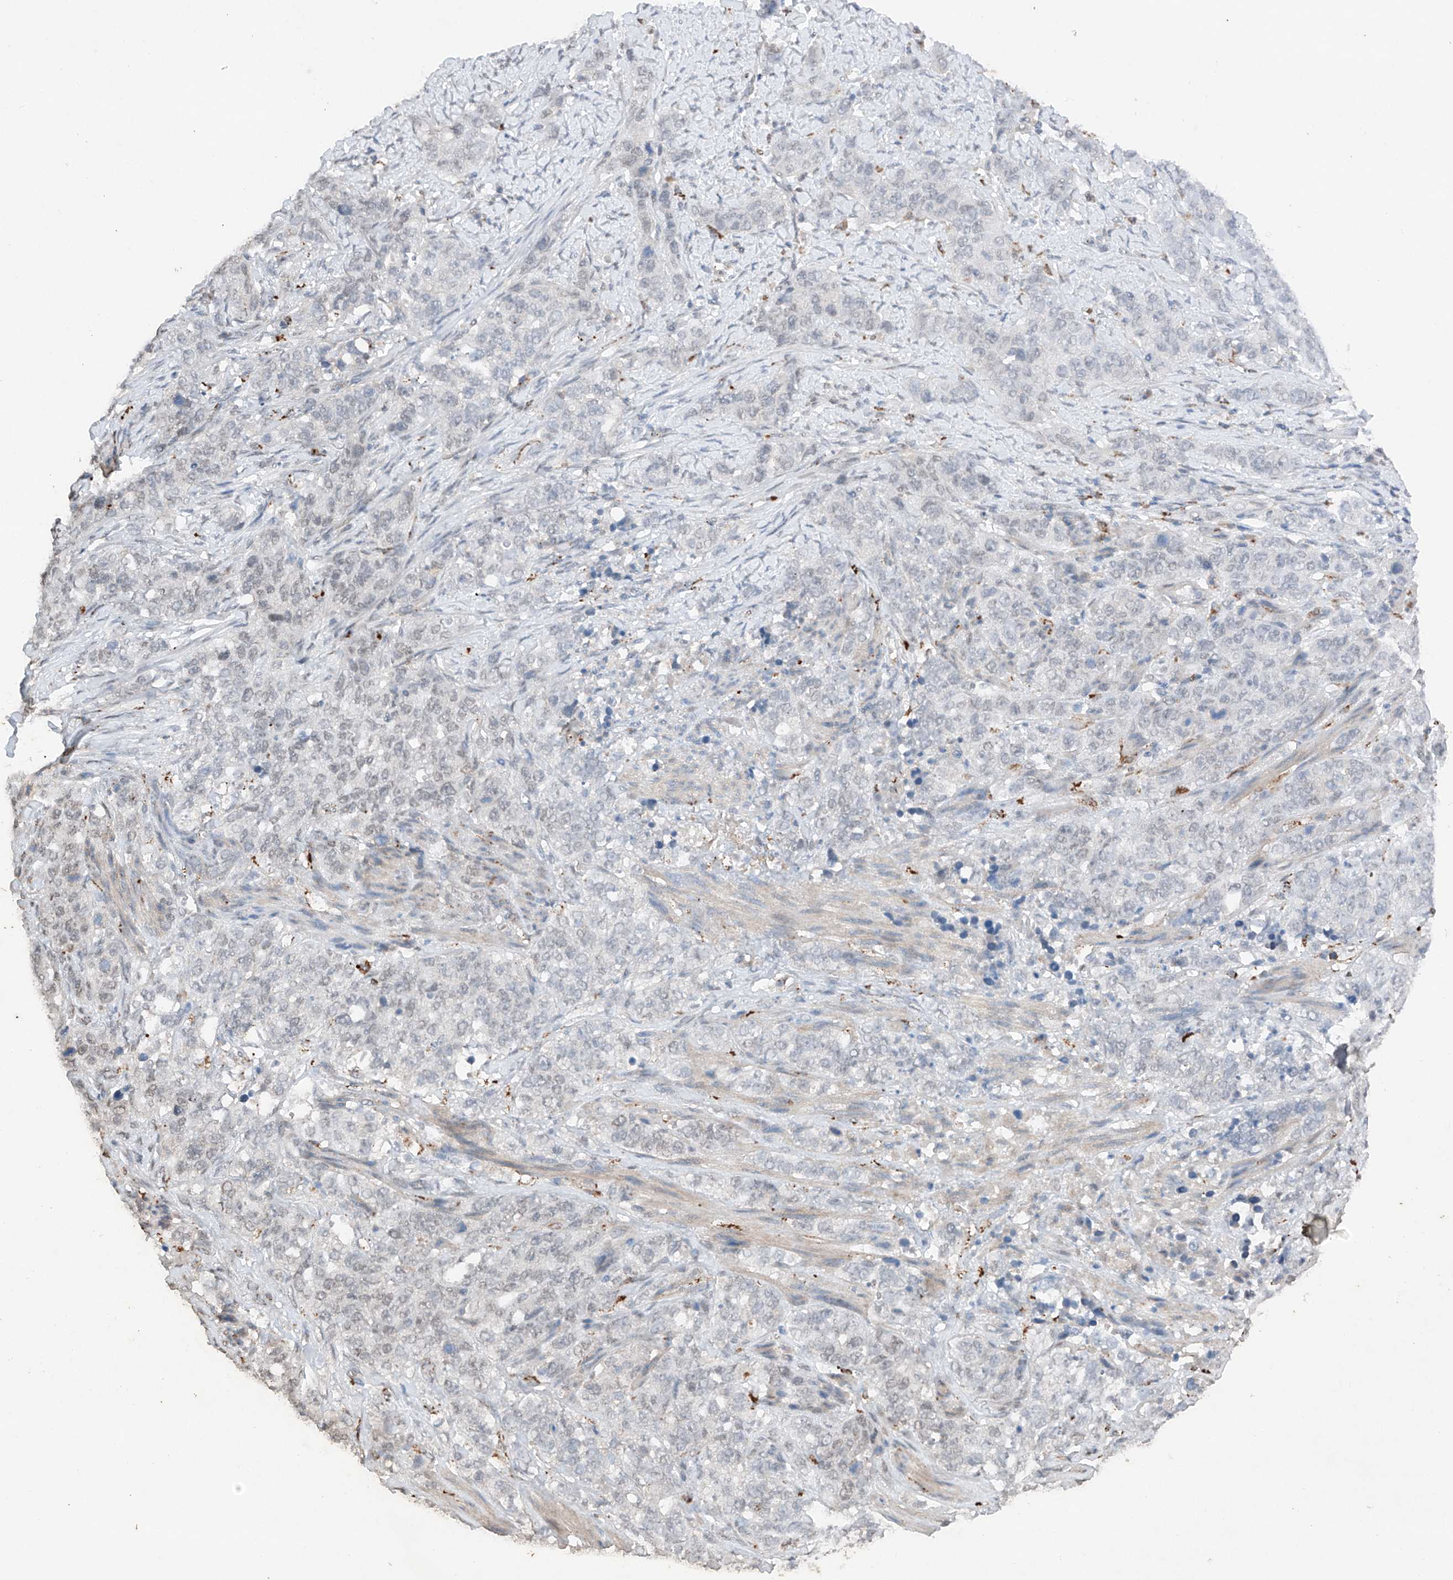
{"staining": {"intensity": "weak", "quantity": "<25%", "location": "nuclear"}, "tissue": "stomach cancer", "cell_type": "Tumor cells", "image_type": "cancer", "snomed": [{"axis": "morphology", "description": "Adenocarcinoma, NOS"}, {"axis": "topography", "description": "Stomach"}], "caption": "Immunohistochemistry (IHC) image of neoplastic tissue: stomach cancer (adenocarcinoma) stained with DAB (3,3'-diaminobenzidine) displays no significant protein staining in tumor cells.", "gene": "TBX4", "patient": {"sex": "male", "age": 48}}